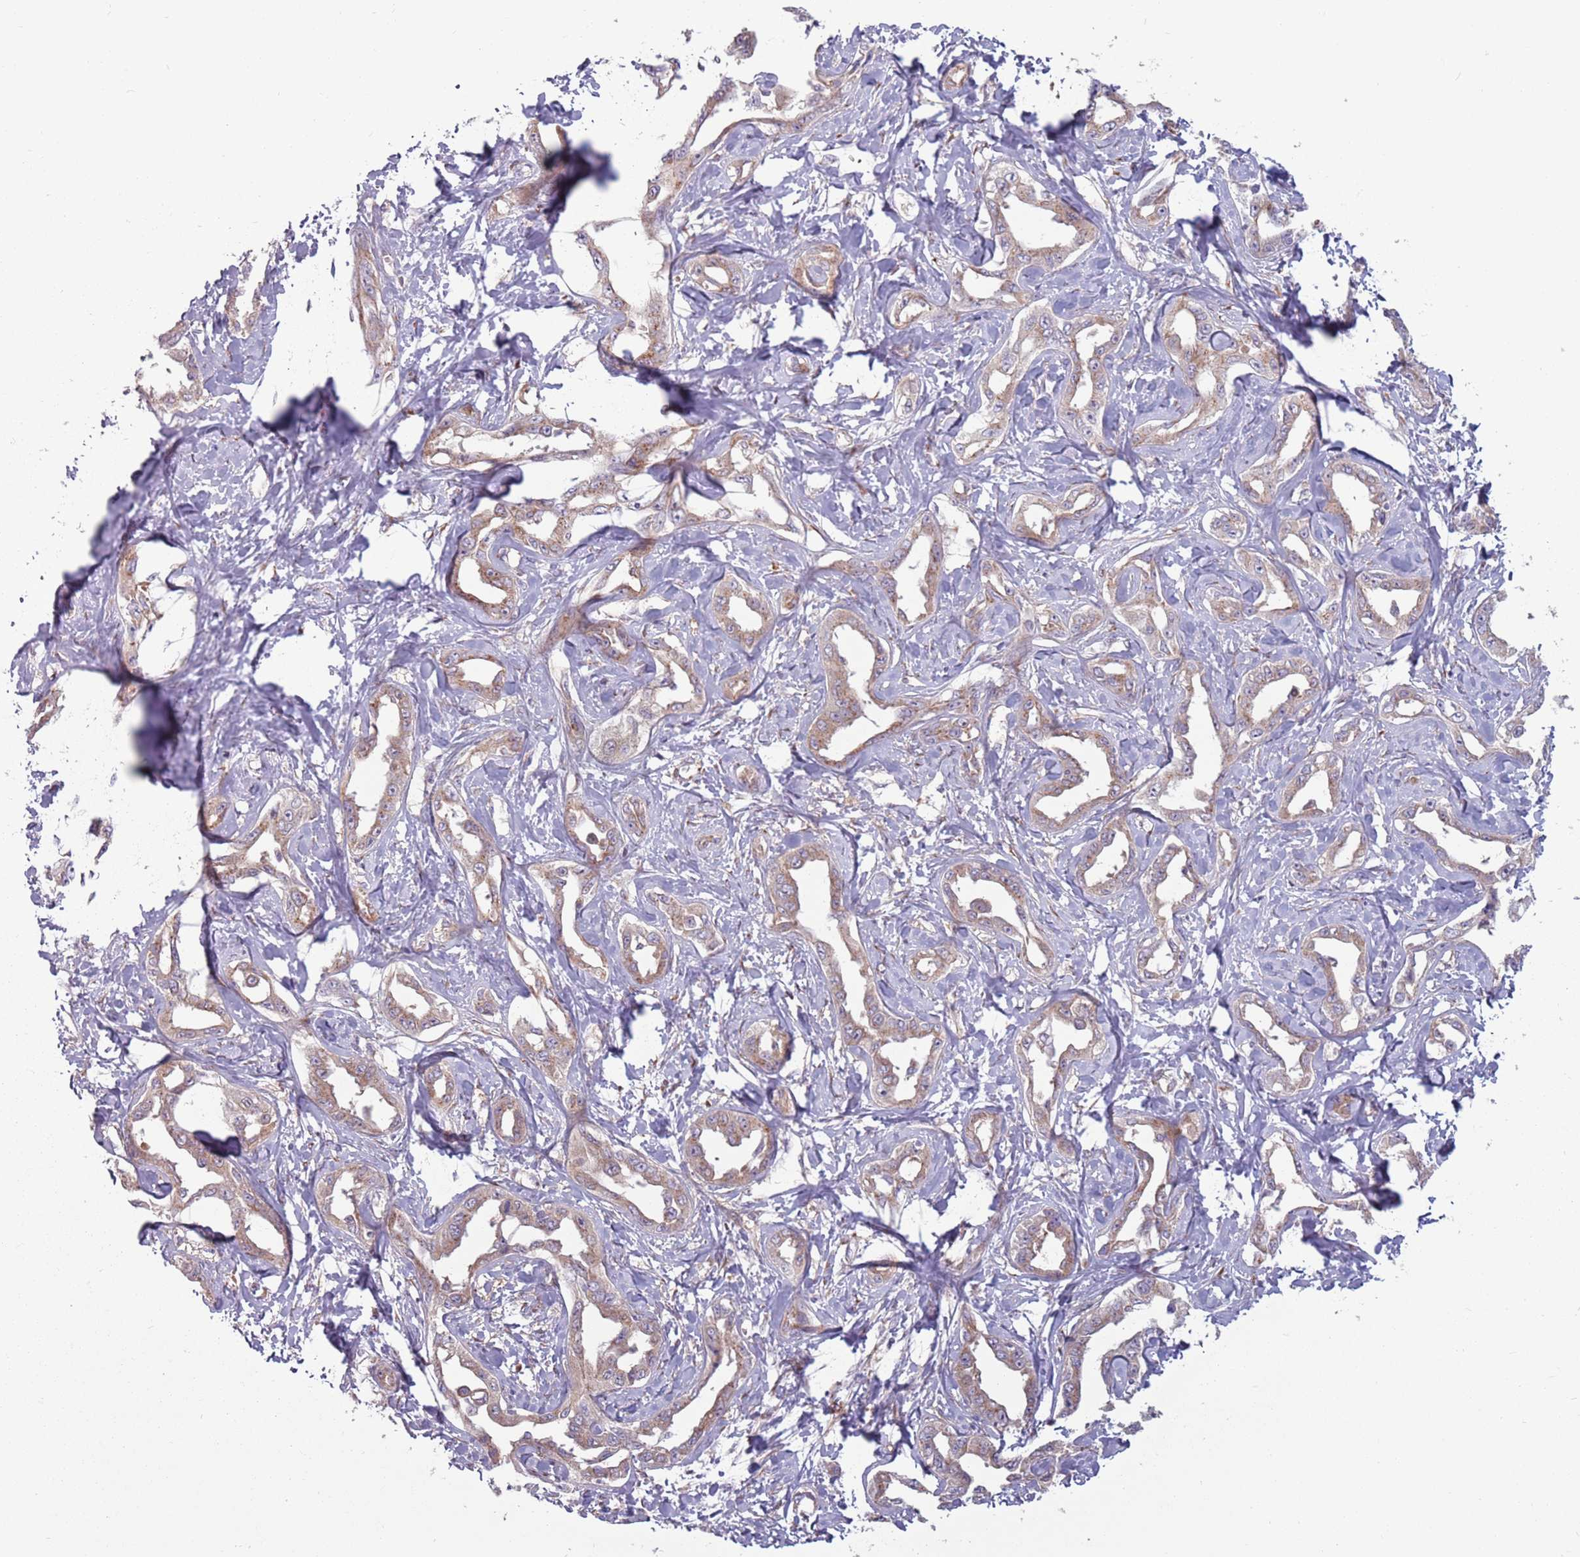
{"staining": {"intensity": "weak", "quantity": ">75%", "location": "cytoplasmic/membranous"}, "tissue": "liver cancer", "cell_type": "Tumor cells", "image_type": "cancer", "snomed": [{"axis": "morphology", "description": "Cholangiocarcinoma"}, {"axis": "topography", "description": "Liver"}], "caption": "Immunohistochemistry (IHC) histopathology image of neoplastic tissue: cholangiocarcinoma (liver) stained using immunohistochemistry displays low levels of weak protein expression localized specifically in the cytoplasmic/membranous of tumor cells, appearing as a cytoplasmic/membranous brown color.", "gene": "CCDC150", "patient": {"sex": "male", "age": 59}}